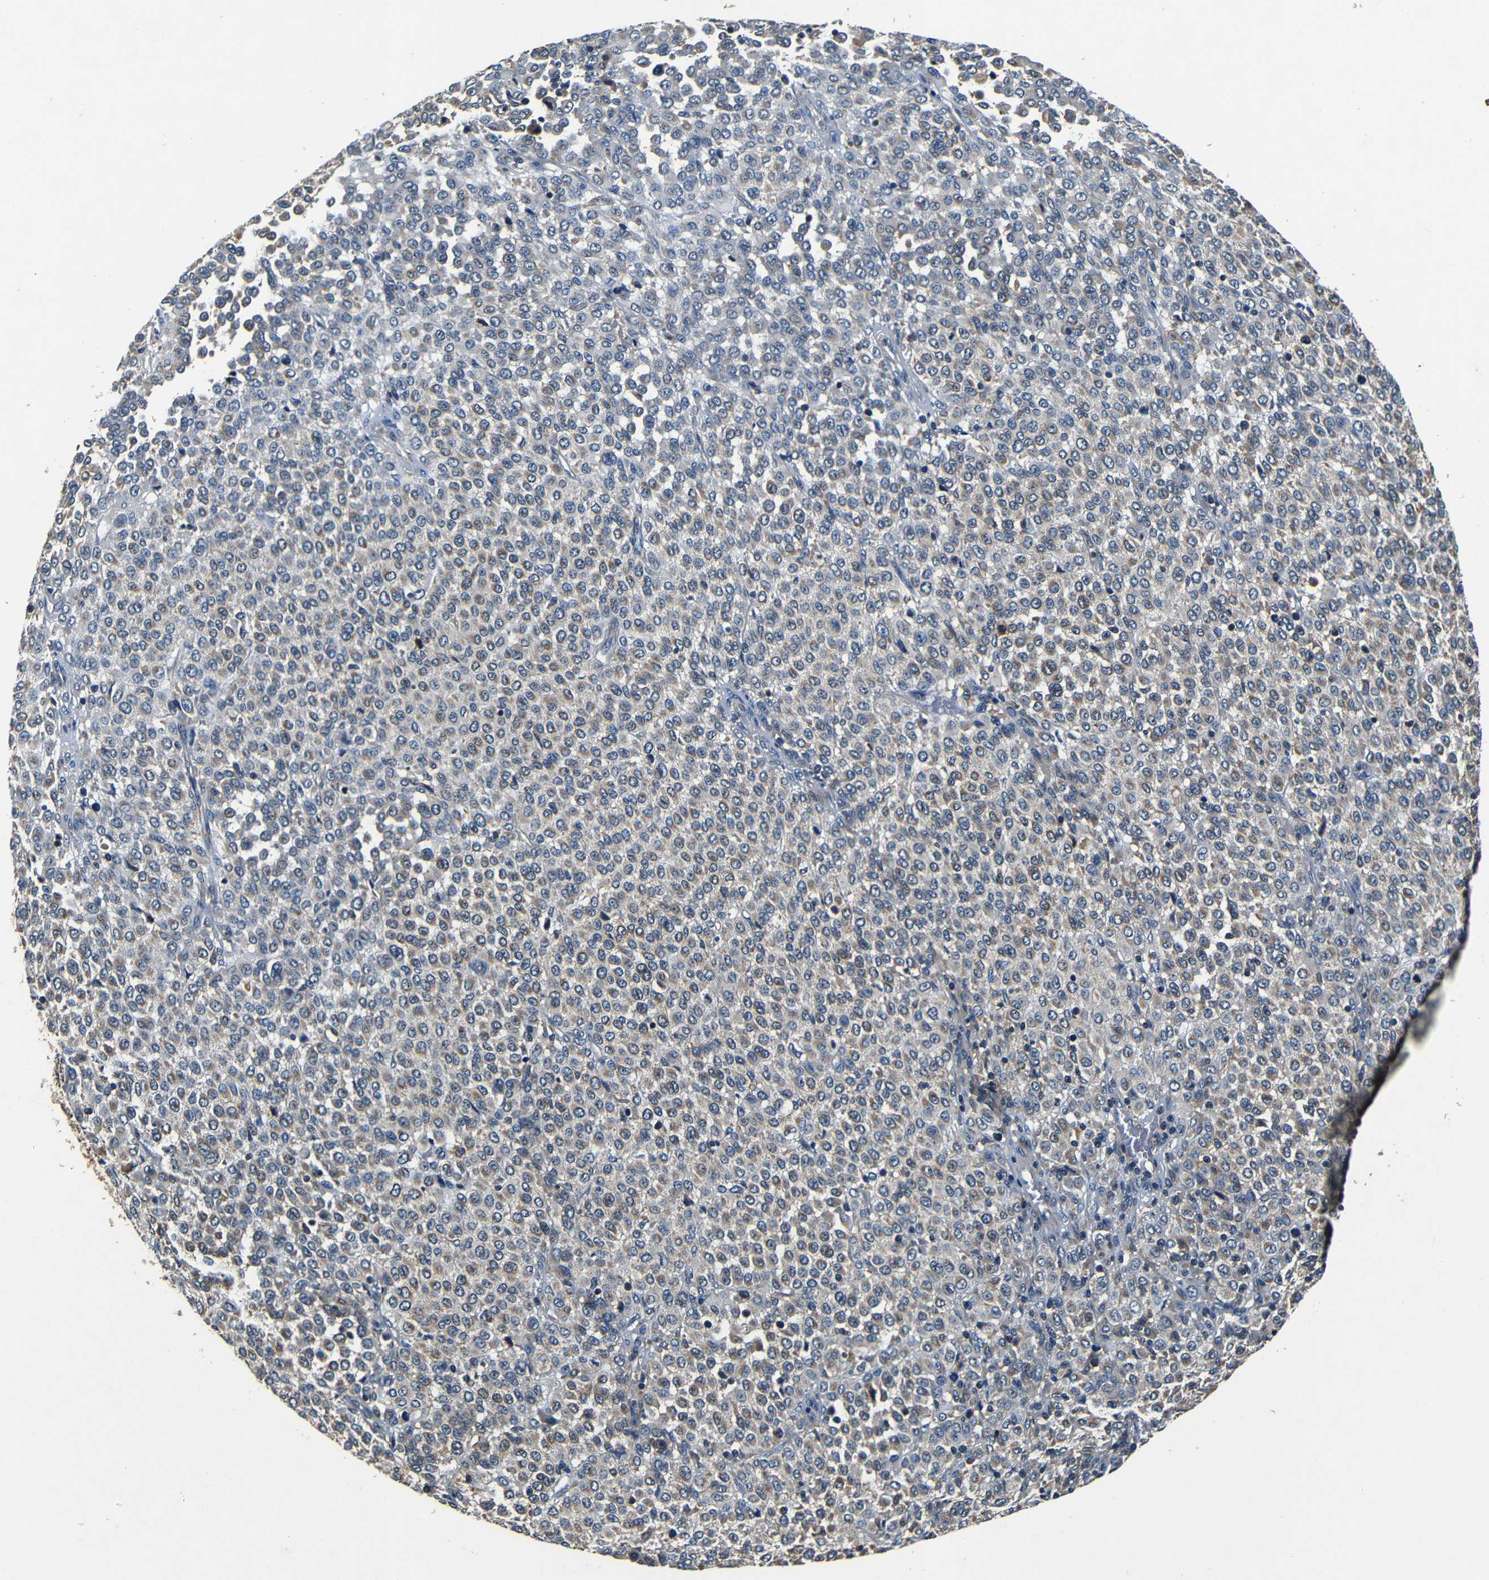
{"staining": {"intensity": "moderate", "quantity": "<25%", "location": "cytoplasmic/membranous"}, "tissue": "melanoma", "cell_type": "Tumor cells", "image_type": "cancer", "snomed": [{"axis": "morphology", "description": "Malignant melanoma, Metastatic site"}, {"axis": "topography", "description": "Pancreas"}], "caption": "This micrograph demonstrates IHC staining of human melanoma, with low moderate cytoplasmic/membranous positivity in approximately <25% of tumor cells.", "gene": "MTX1", "patient": {"sex": "female", "age": 30}}